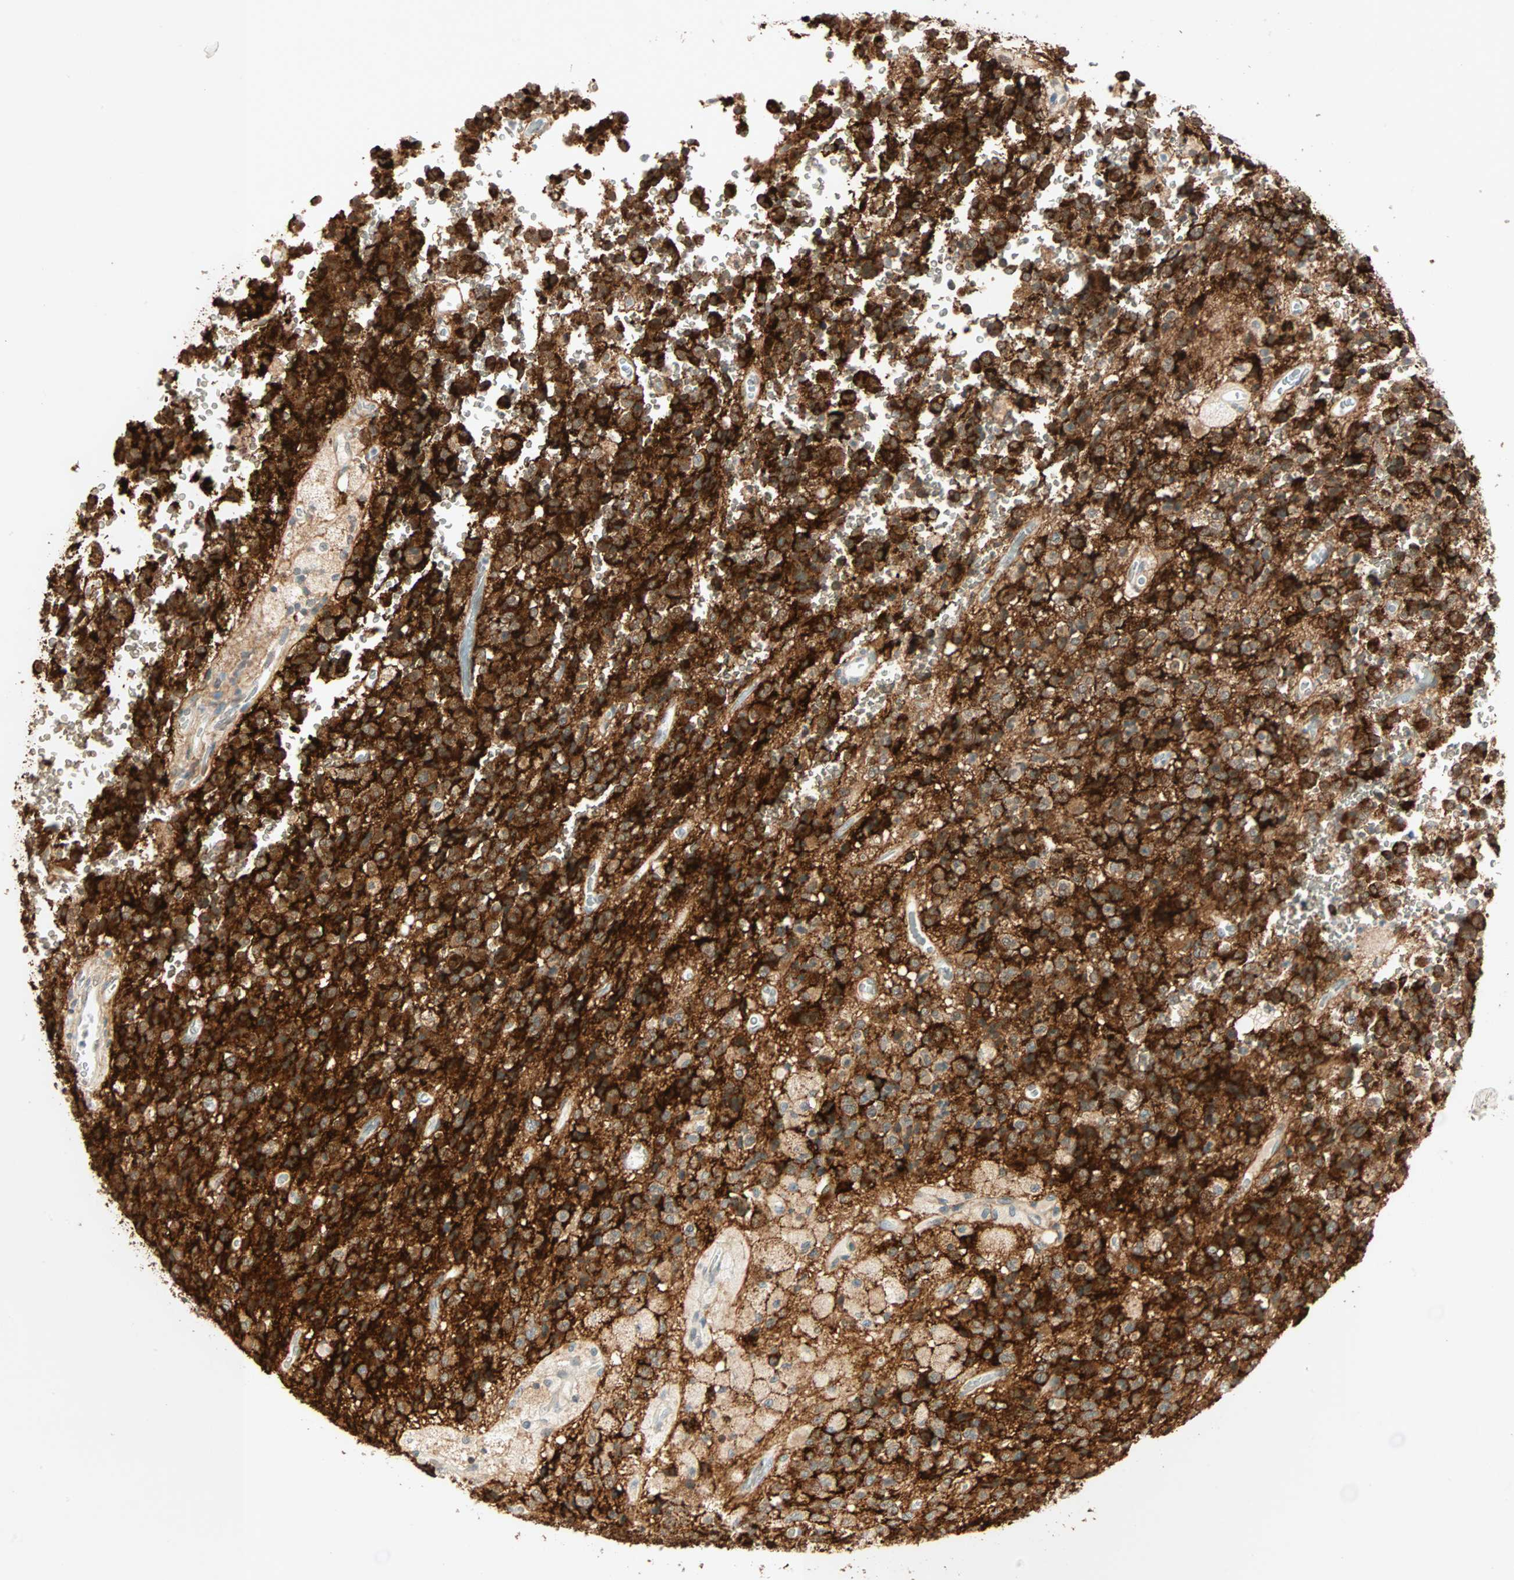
{"staining": {"intensity": "strong", "quantity": "25%-75%", "location": "cytoplasmic/membranous"}, "tissue": "glioma", "cell_type": "Tumor cells", "image_type": "cancer", "snomed": [{"axis": "morphology", "description": "Glioma, malignant, High grade"}, {"axis": "topography", "description": "pancreas cauda"}], "caption": "Glioma stained with a protein marker reveals strong staining in tumor cells.", "gene": "BCAN", "patient": {"sex": "male", "age": 60}}